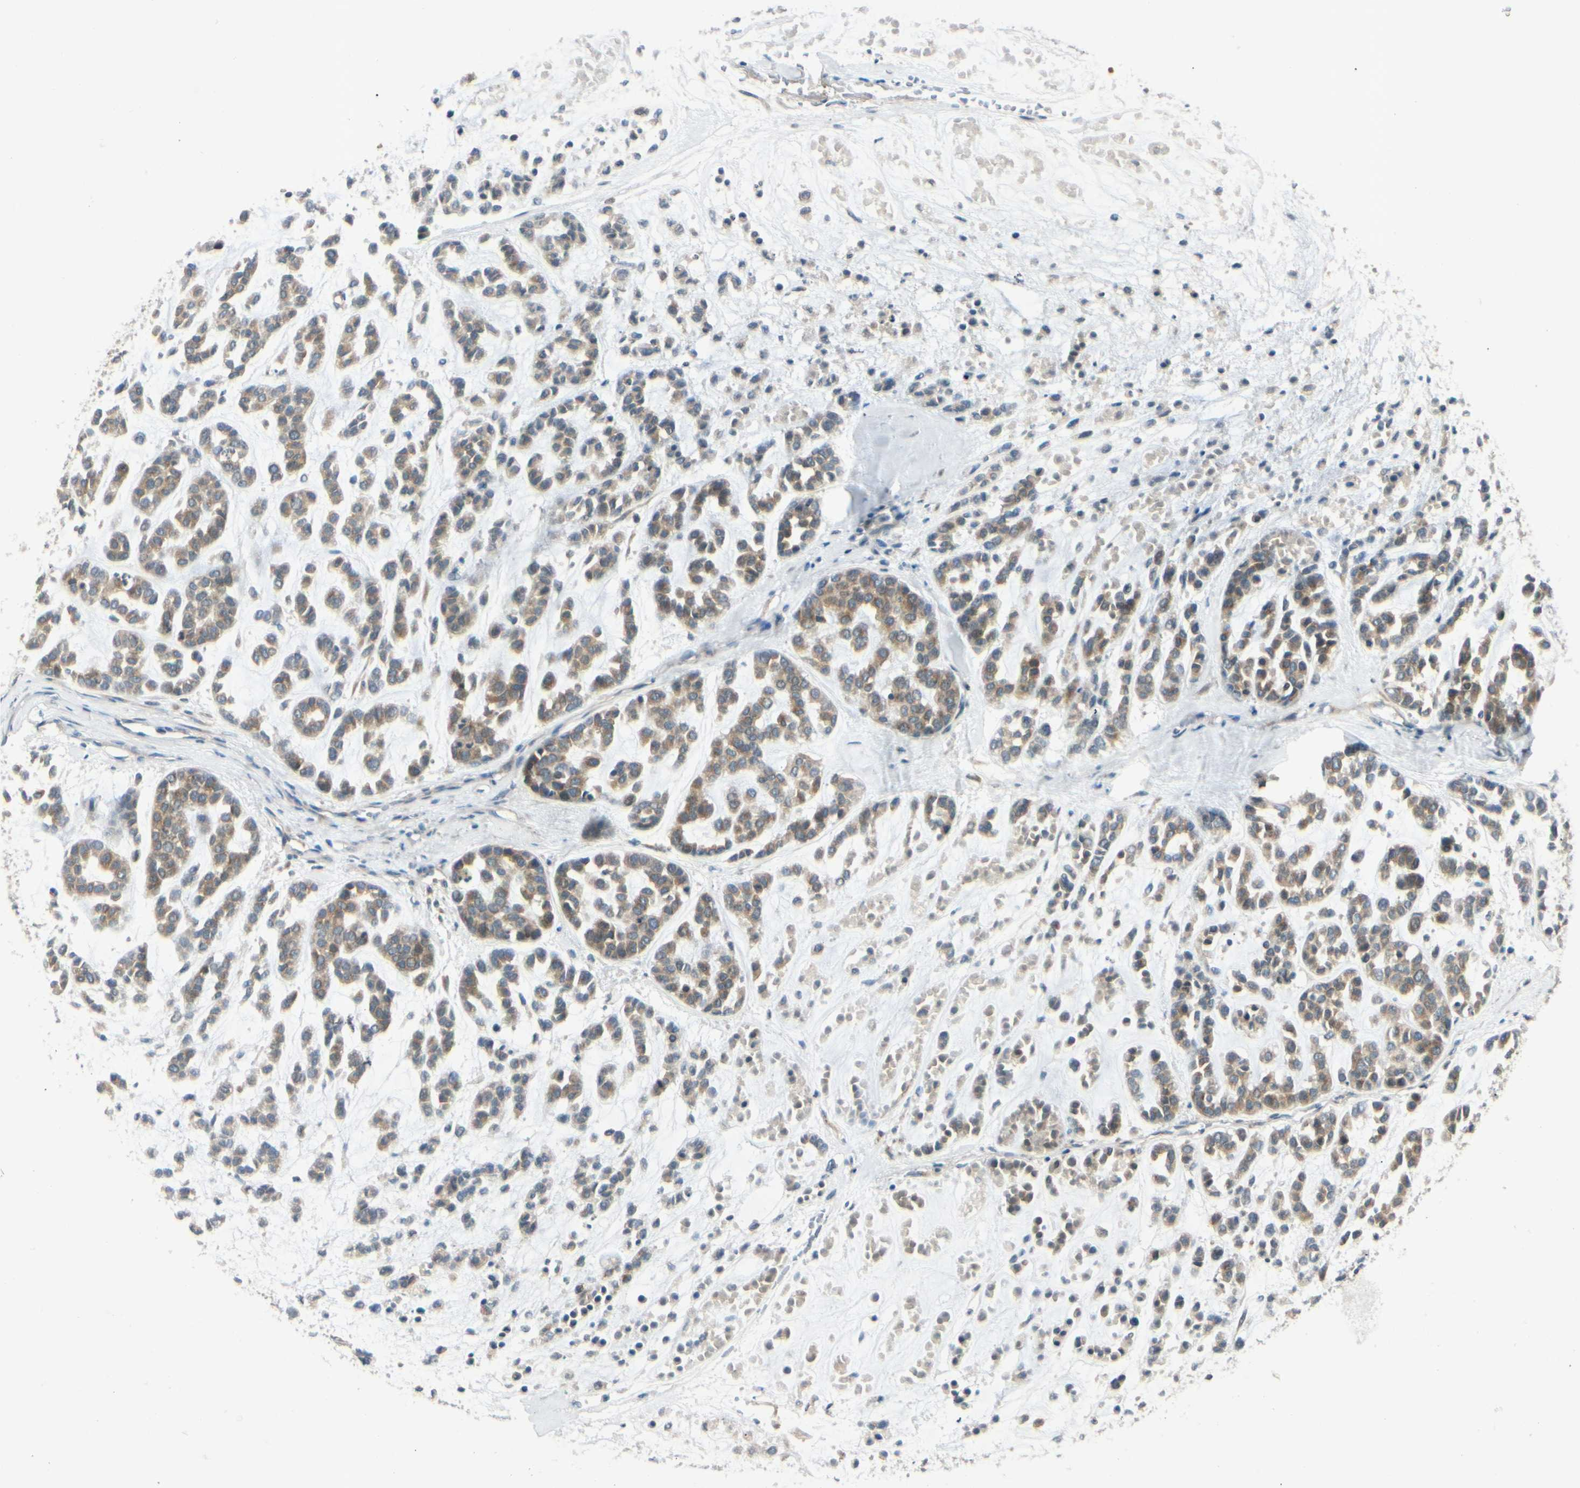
{"staining": {"intensity": "moderate", "quantity": ">75%", "location": "cytoplasmic/membranous"}, "tissue": "head and neck cancer", "cell_type": "Tumor cells", "image_type": "cancer", "snomed": [{"axis": "morphology", "description": "Adenocarcinoma, NOS"}, {"axis": "morphology", "description": "Adenoma, NOS"}, {"axis": "topography", "description": "Head-Neck"}], "caption": "Immunohistochemical staining of human adenoma (head and neck) shows medium levels of moderate cytoplasmic/membranous protein positivity in approximately >75% of tumor cells.", "gene": "BNIP1", "patient": {"sex": "female", "age": 55}}